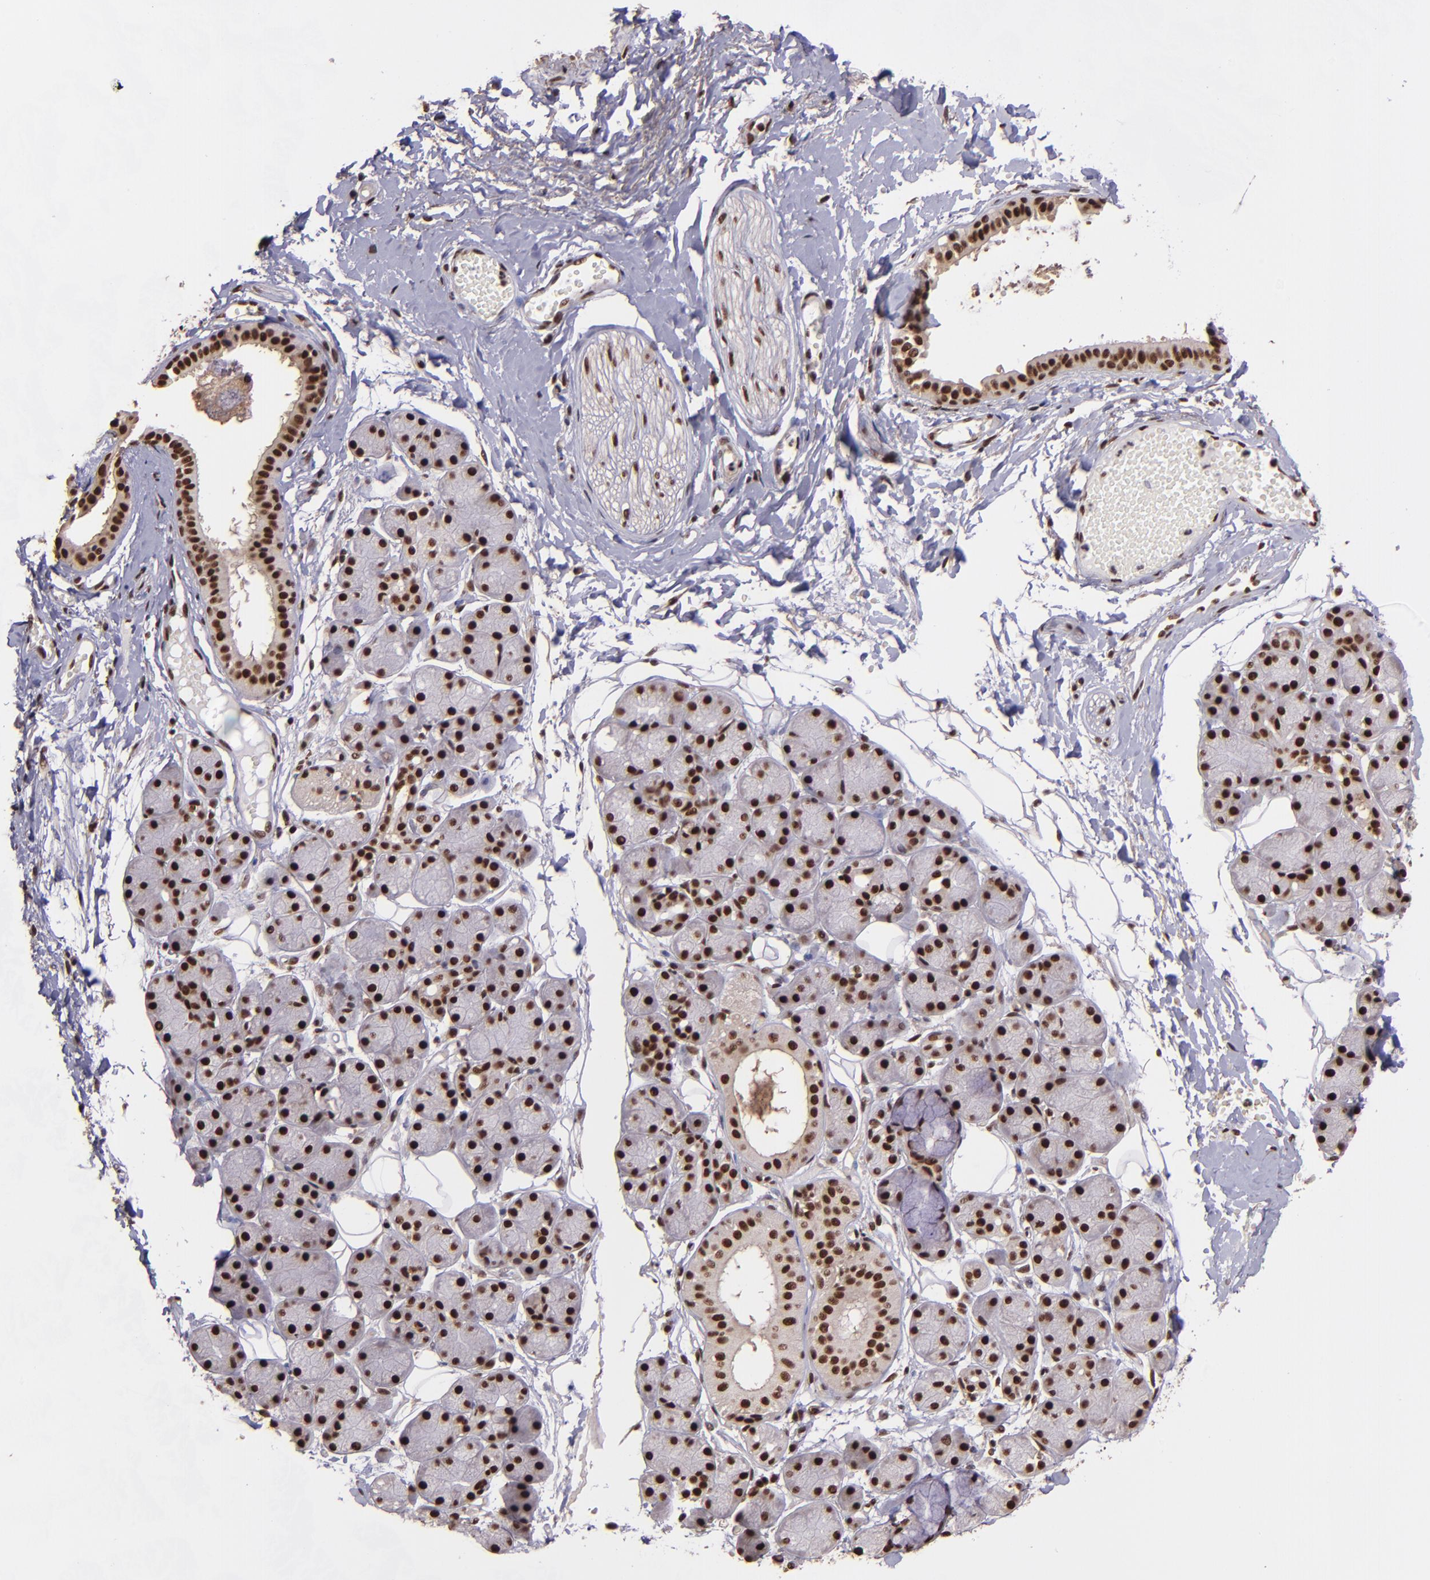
{"staining": {"intensity": "strong", "quantity": ">75%", "location": "nuclear"}, "tissue": "salivary gland", "cell_type": "Glandular cells", "image_type": "normal", "snomed": [{"axis": "morphology", "description": "Normal tissue, NOS"}, {"axis": "topography", "description": "Skeletal muscle"}, {"axis": "topography", "description": "Oral tissue"}, {"axis": "topography", "description": "Salivary gland"}, {"axis": "topography", "description": "Peripheral nerve tissue"}], "caption": "Immunohistochemical staining of unremarkable salivary gland shows >75% levels of strong nuclear protein positivity in about >75% of glandular cells.", "gene": "PQBP1", "patient": {"sex": "male", "age": 54}}